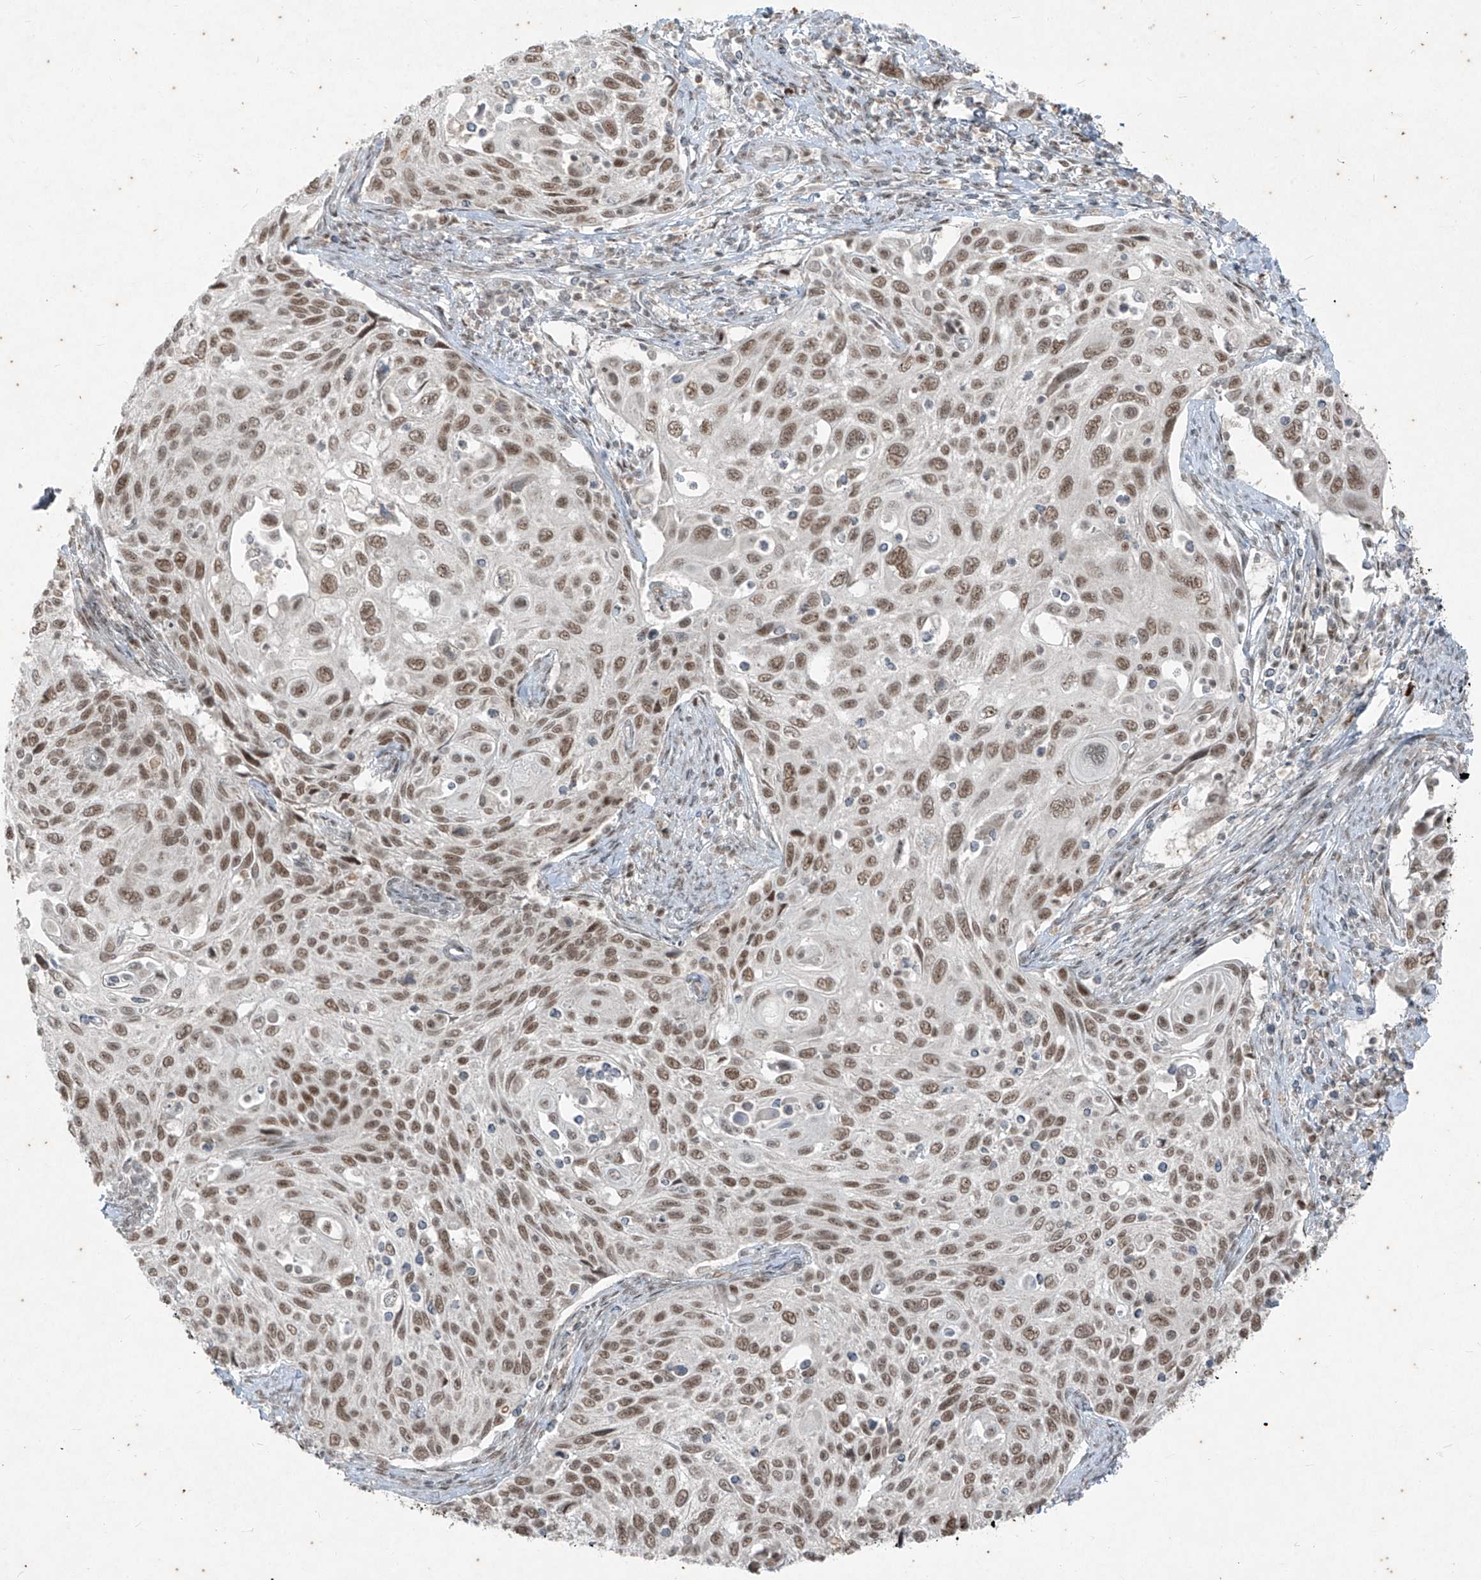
{"staining": {"intensity": "moderate", "quantity": ">75%", "location": "nuclear"}, "tissue": "cervical cancer", "cell_type": "Tumor cells", "image_type": "cancer", "snomed": [{"axis": "morphology", "description": "Squamous cell carcinoma, NOS"}, {"axis": "topography", "description": "Cervix"}], "caption": "A photomicrograph of human cervical squamous cell carcinoma stained for a protein shows moderate nuclear brown staining in tumor cells. (DAB = brown stain, brightfield microscopy at high magnification).", "gene": "ZNF354B", "patient": {"sex": "female", "age": 70}}